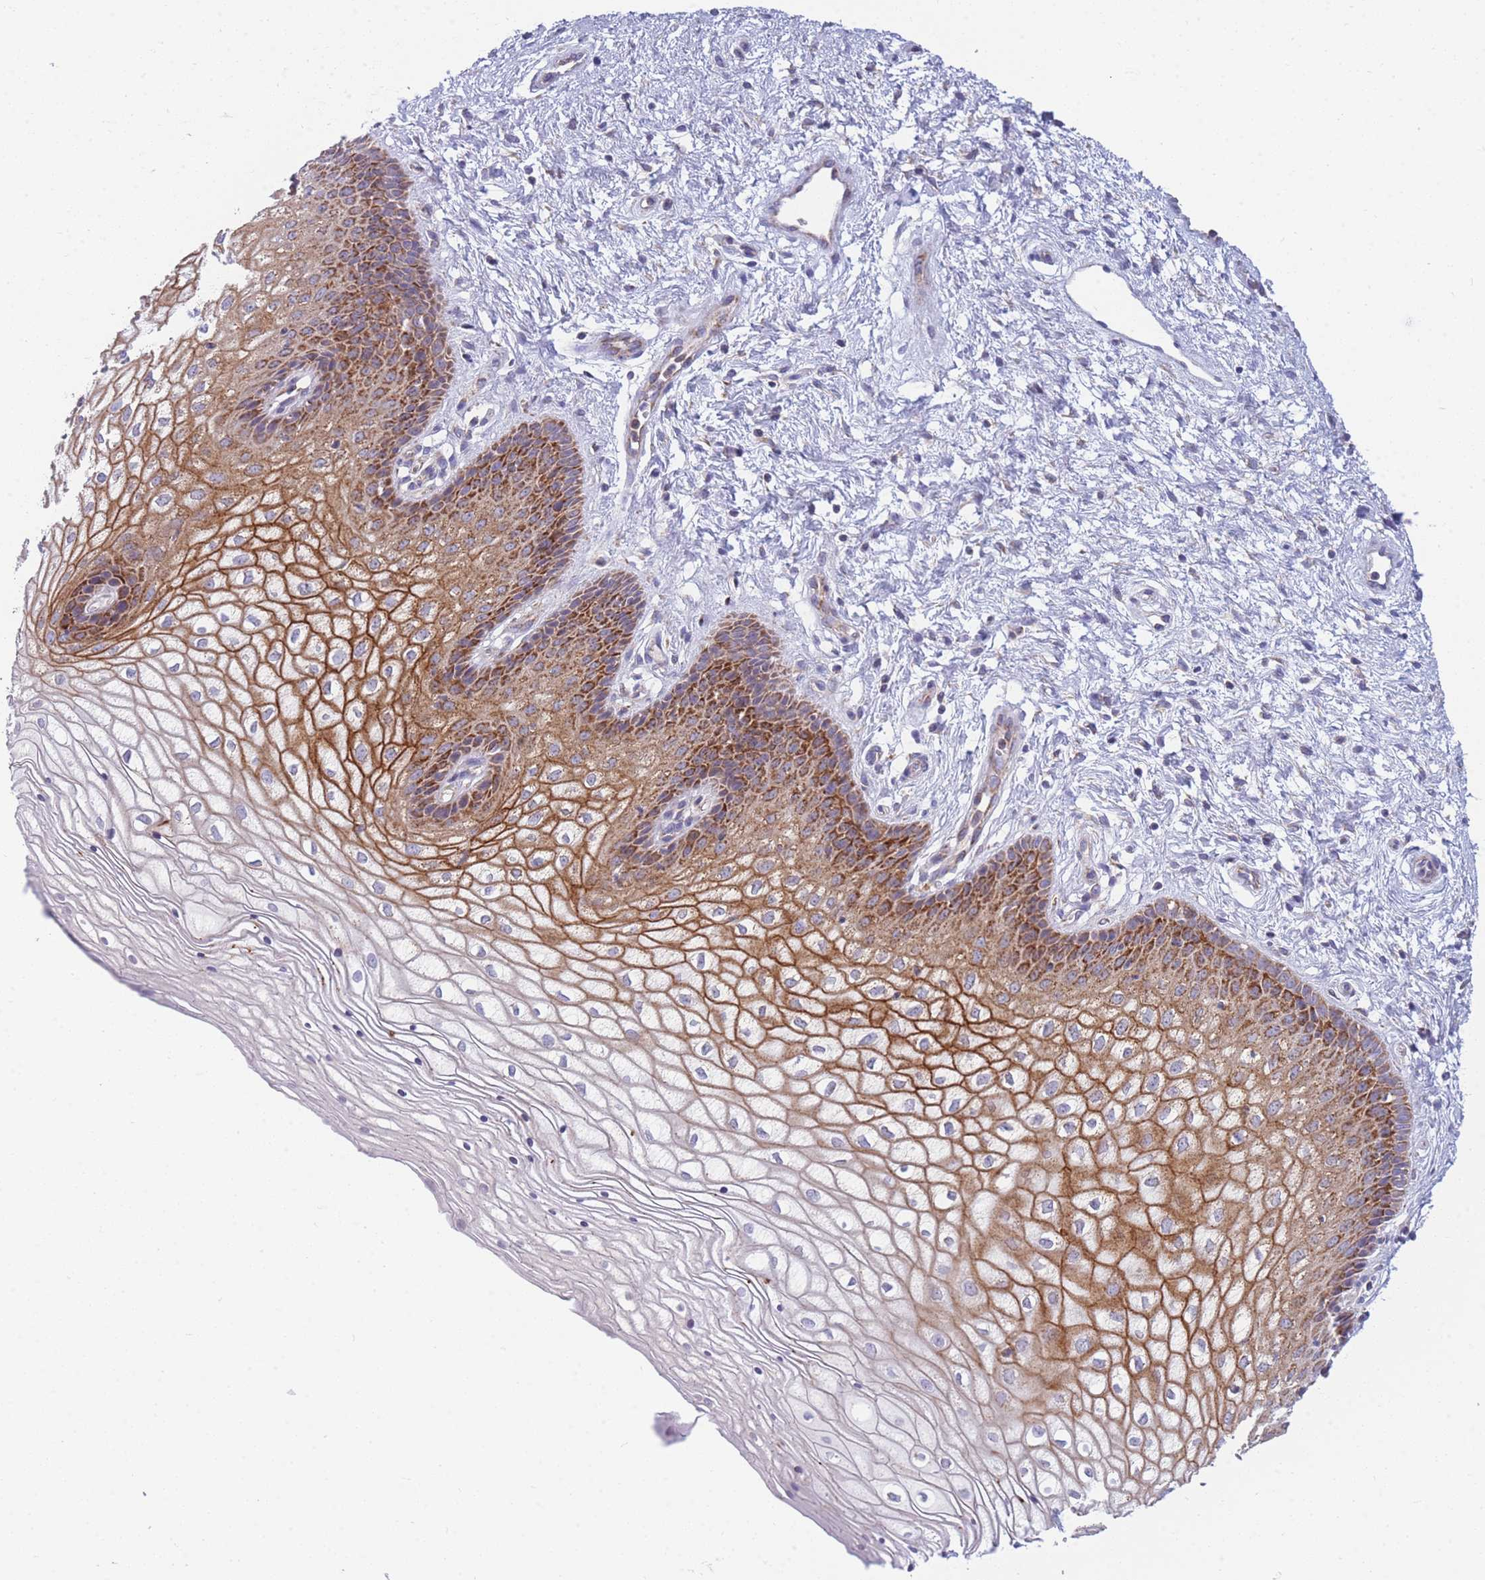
{"staining": {"intensity": "strong", "quantity": "25%-75%", "location": "cytoplasmic/membranous"}, "tissue": "vagina", "cell_type": "Squamous epithelial cells", "image_type": "normal", "snomed": [{"axis": "morphology", "description": "Normal tissue, NOS"}, {"axis": "topography", "description": "Vagina"}], "caption": "Protein expression analysis of benign vagina reveals strong cytoplasmic/membranous positivity in about 25%-75% of squamous epithelial cells. Immunohistochemistry stains the protein in brown and the nuclei are stained blue.", "gene": "MRPS11", "patient": {"sex": "female", "age": 34}}